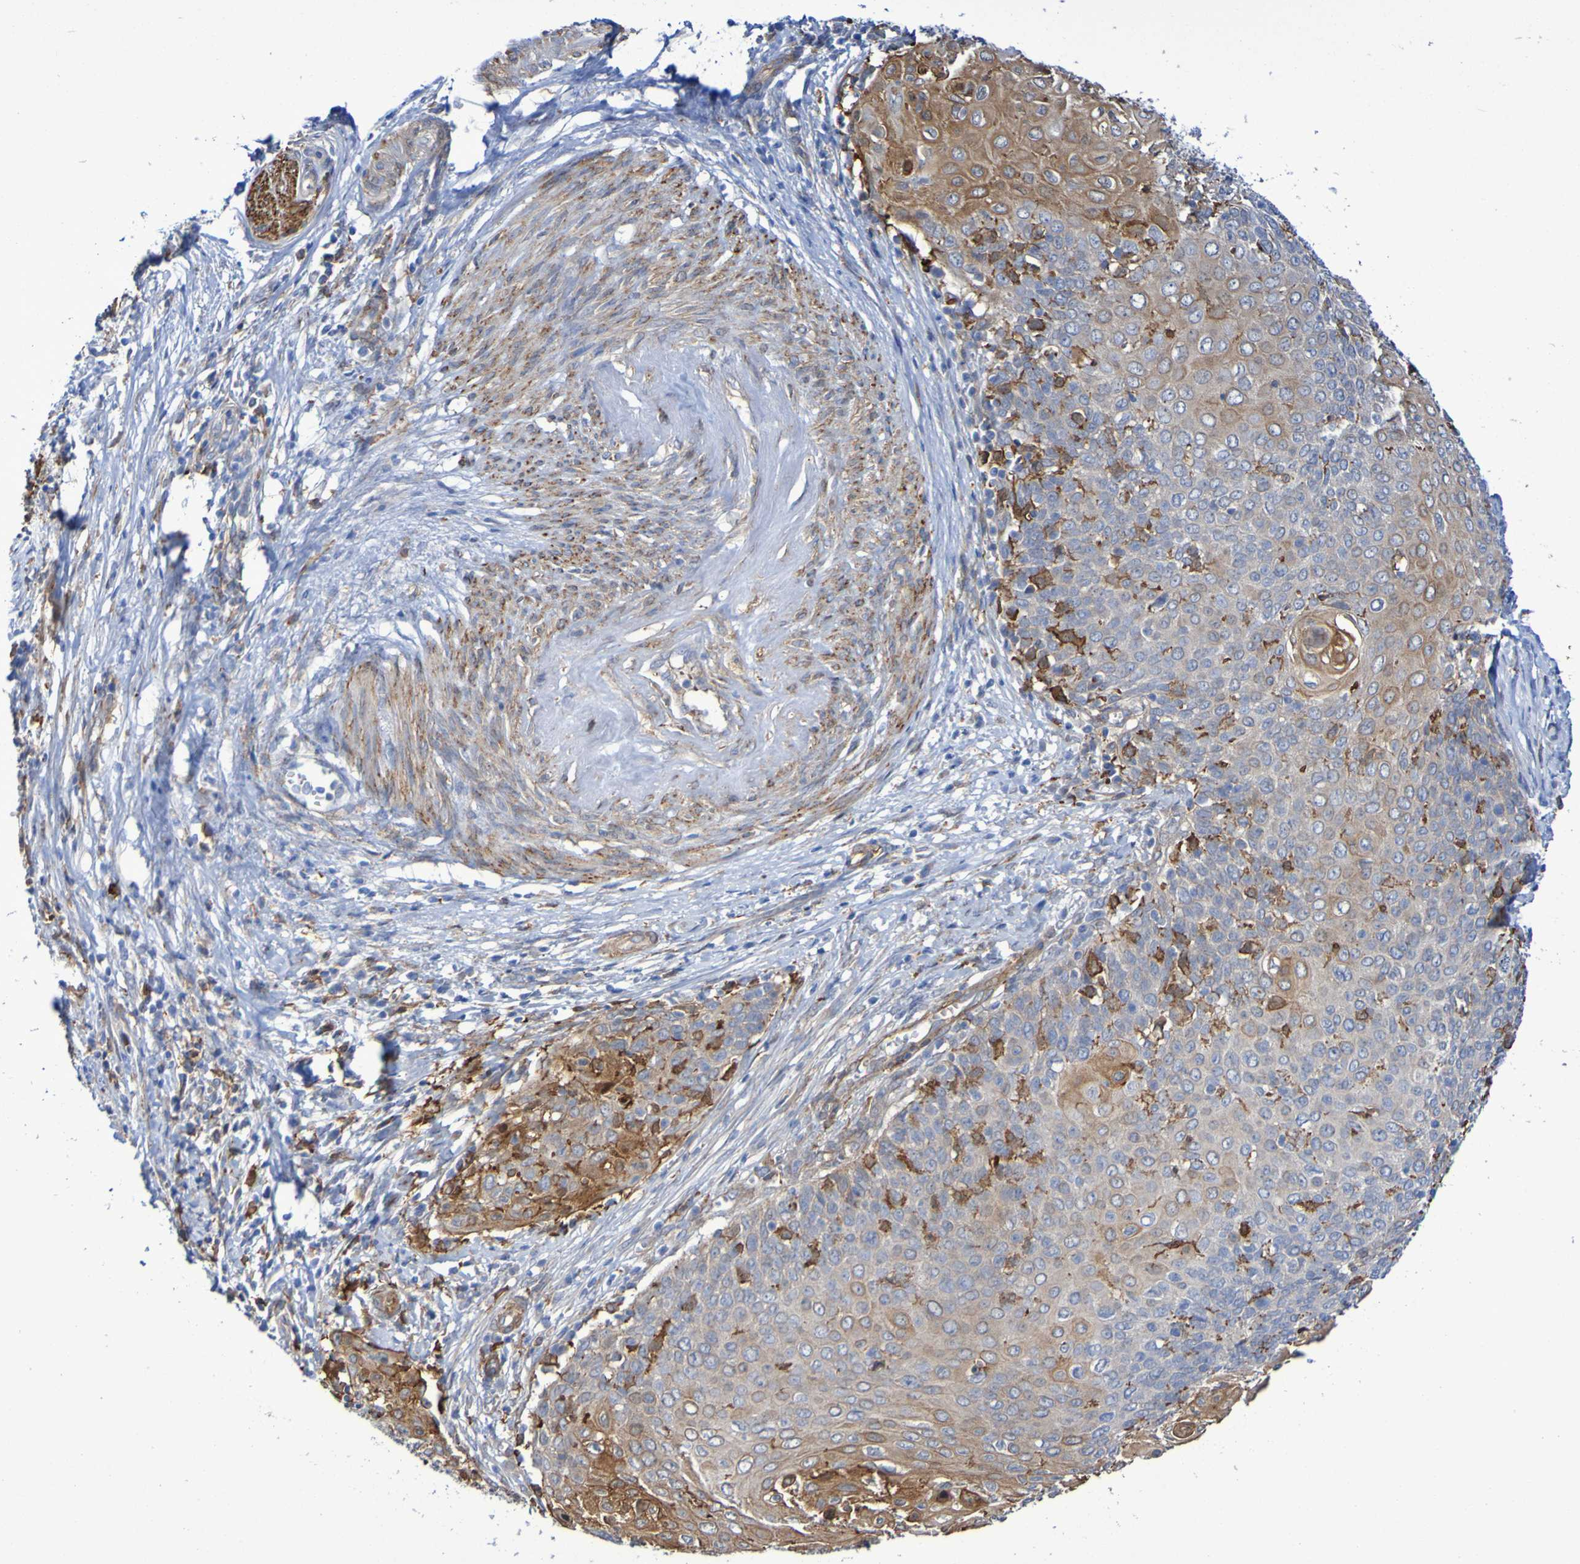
{"staining": {"intensity": "strong", "quantity": "25%-75%", "location": "cytoplasmic/membranous"}, "tissue": "cervical cancer", "cell_type": "Tumor cells", "image_type": "cancer", "snomed": [{"axis": "morphology", "description": "Squamous cell carcinoma, NOS"}, {"axis": "topography", "description": "Cervix"}], "caption": "Immunohistochemistry (IHC) (DAB (3,3'-diaminobenzidine)) staining of cervical squamous cell carcinoma displays strong cytoplasmic/membranous protein staining in about 25%-75% of tumor cells. (Stains: DAB (3,3'-diaminobenzidine) in brown, nuclei in blue, Microscopy: brightfield microscopy at high magnification).", "gene": "SCRG1", "patient": {"sex": "female", "age": 39}}